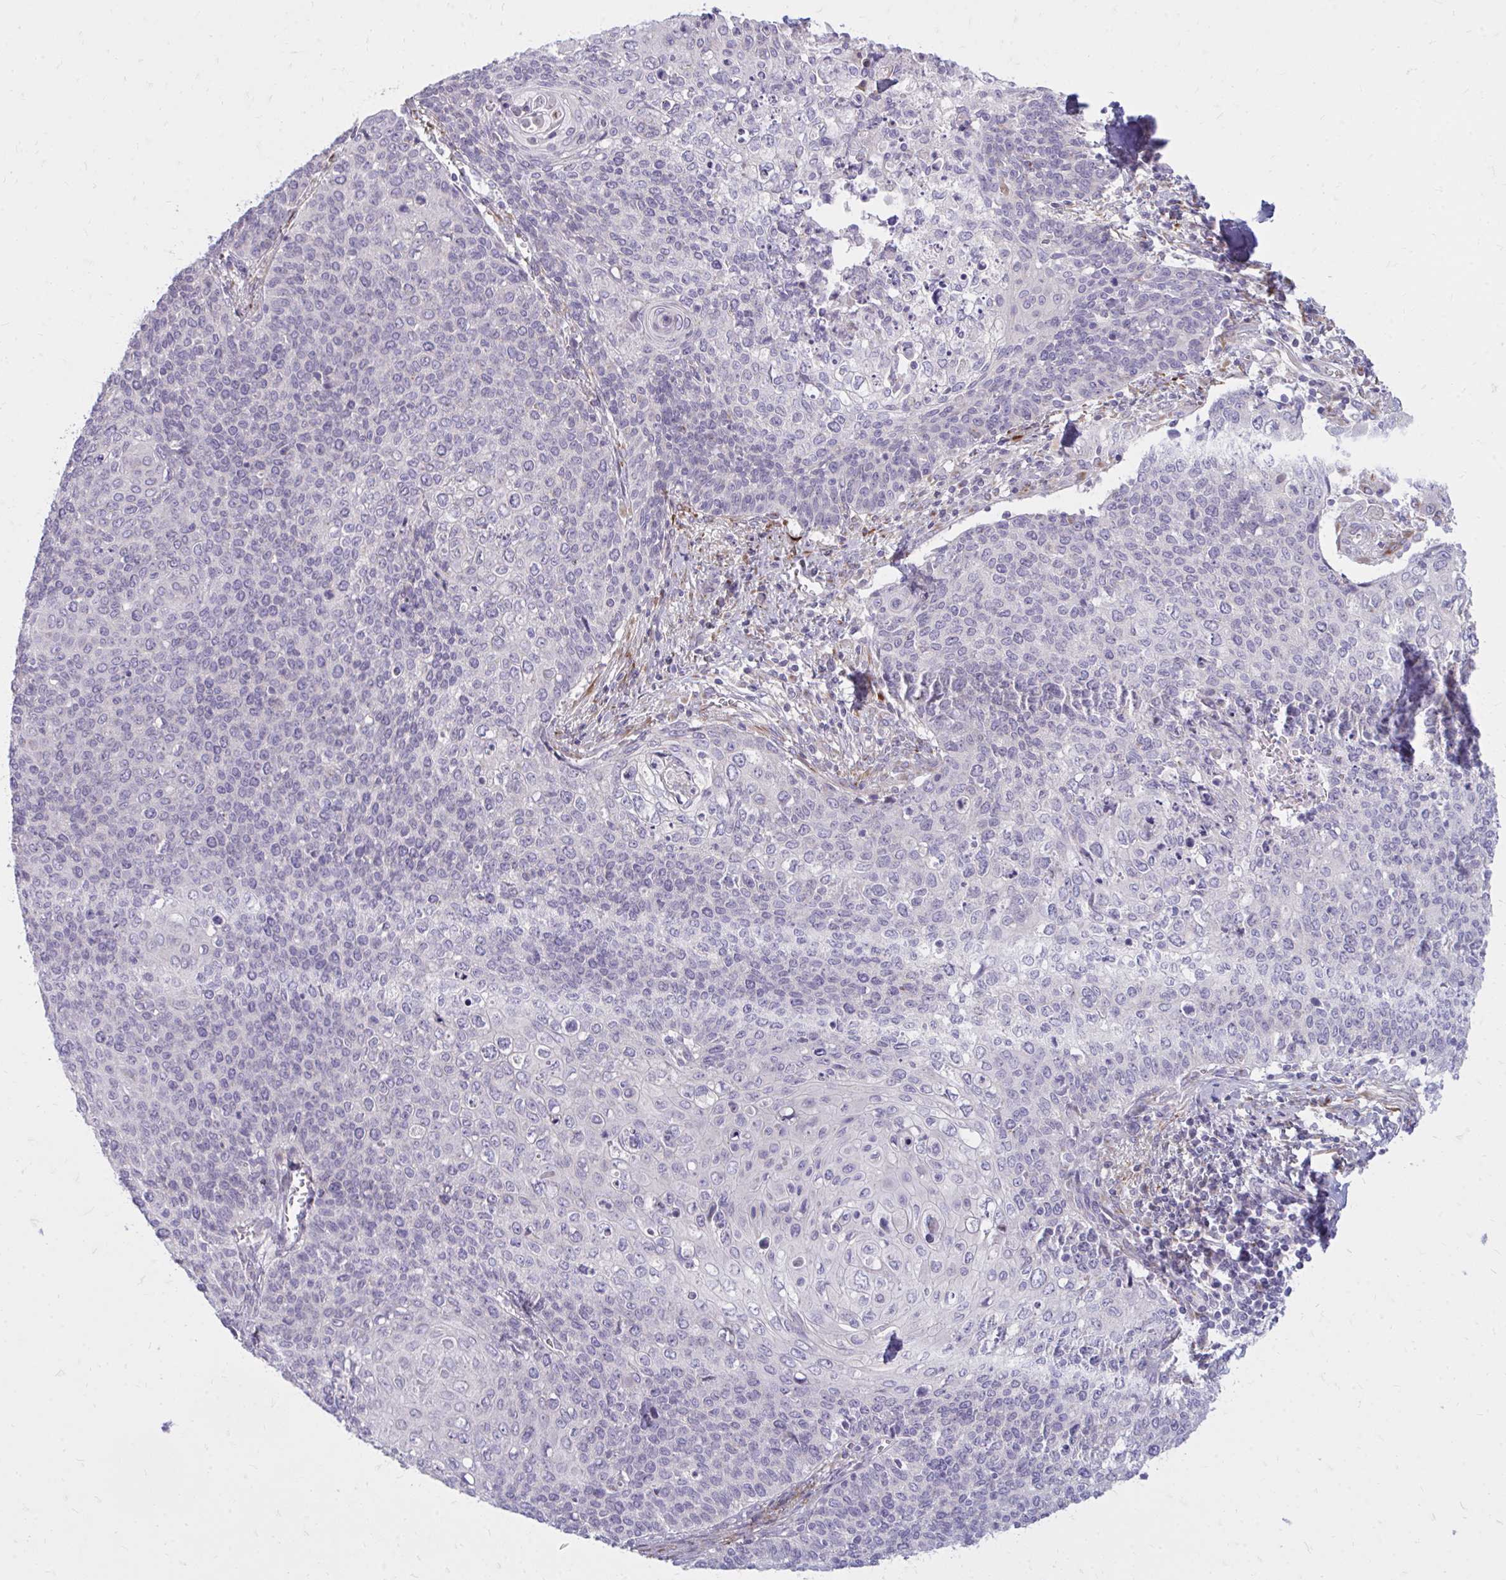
{"staining": {"intensity": "negative", "quantity": "none", "location": "none"}, "tissue": "cervical cancer", "cell_type": "Tumor cells", "image_type": "cancer", "snomed": [{"axis": "morphology", "description": "Squamous cell carcinoma, NOS"}, {"axis": "topography", "description": "Cervix"}], "caption": "Tumor cells are negative for protein expression in human cervical cancer (squamous cell carcinoma).", "gene": "RAB6B", "patient": {"sex": "female", "age": 39}}